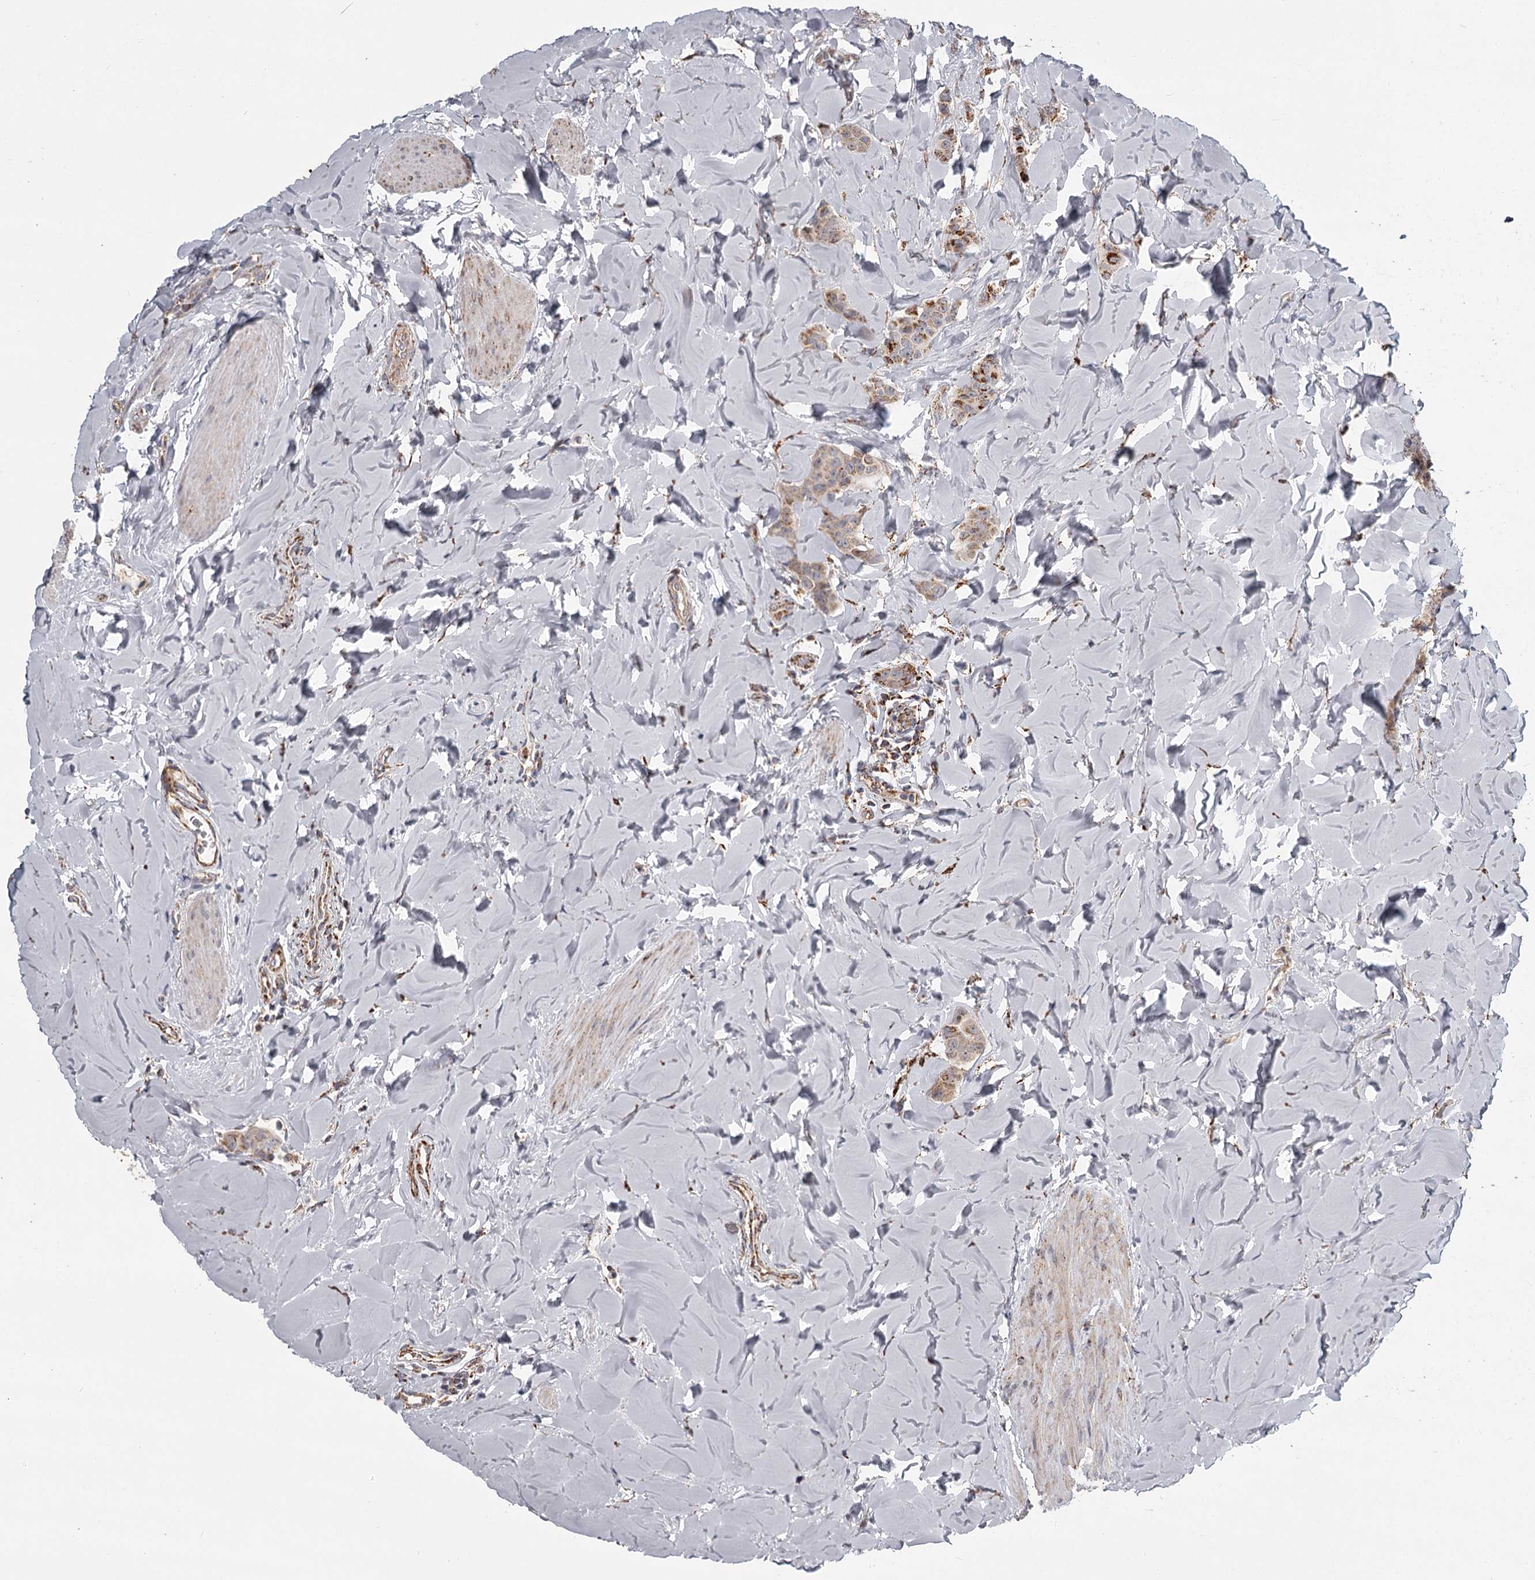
{"staining": {"intensity": "moderate", "quantity": "25%-75%", "location": "cytoplasmic/membranous"}, "tissue": "breast cancer", "cell_type": "Tumor cells", "image_type": "cancer", "snomed": [{"axis": "morphology", "description": "Duct carcinoma"}, {"axis": "topography", "description": "Breast"}], "caption": "A photomicrograph of infiltrating ductal carcinoma (breast) stained for a protein demonstrates moderate cytoplasmic/membranous brown staining in tumor cells.", "gene": "CDC123", "patient": {"sex": "female", "age": 40}}